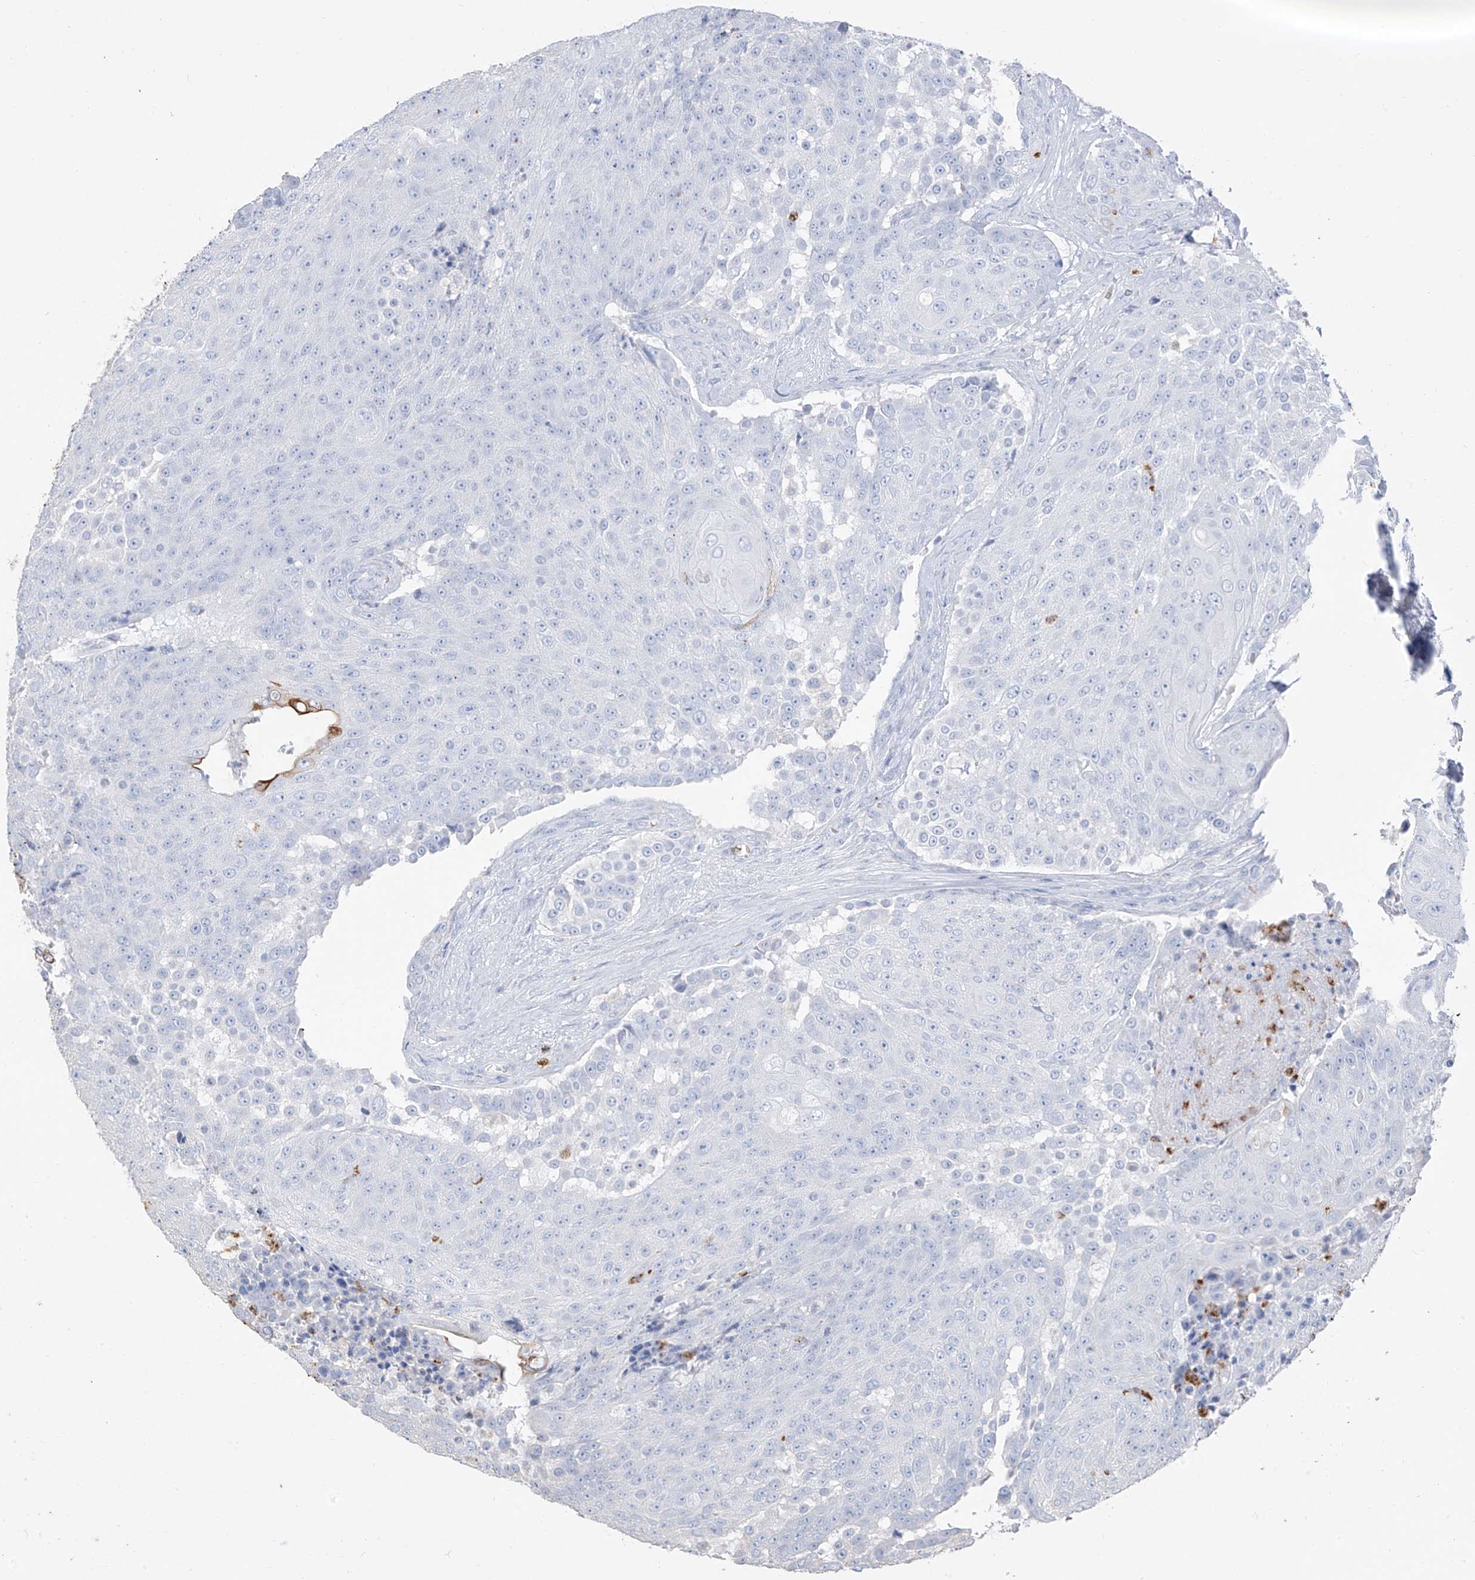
{"staining": {"intensity": "negative", "quantity": "none", "location": "none"}, "tissue": "urothelial cancer", "cell_type": "Tumor cells", "image_type": "cancer", "snomed": [{"axis": "morphology", "description": "Urothelial carcinoma, High grade"}, {"axis": "topography", "description": "Urinary bladder"}], "caption": "Urothelial carcinoma (high-grade) stained for a protein using immunohistochemistry (IHC) shows no expression tumor cells.", "gene": "PAFAH1B3", "patient": {"sex": "female", "age": 63}}